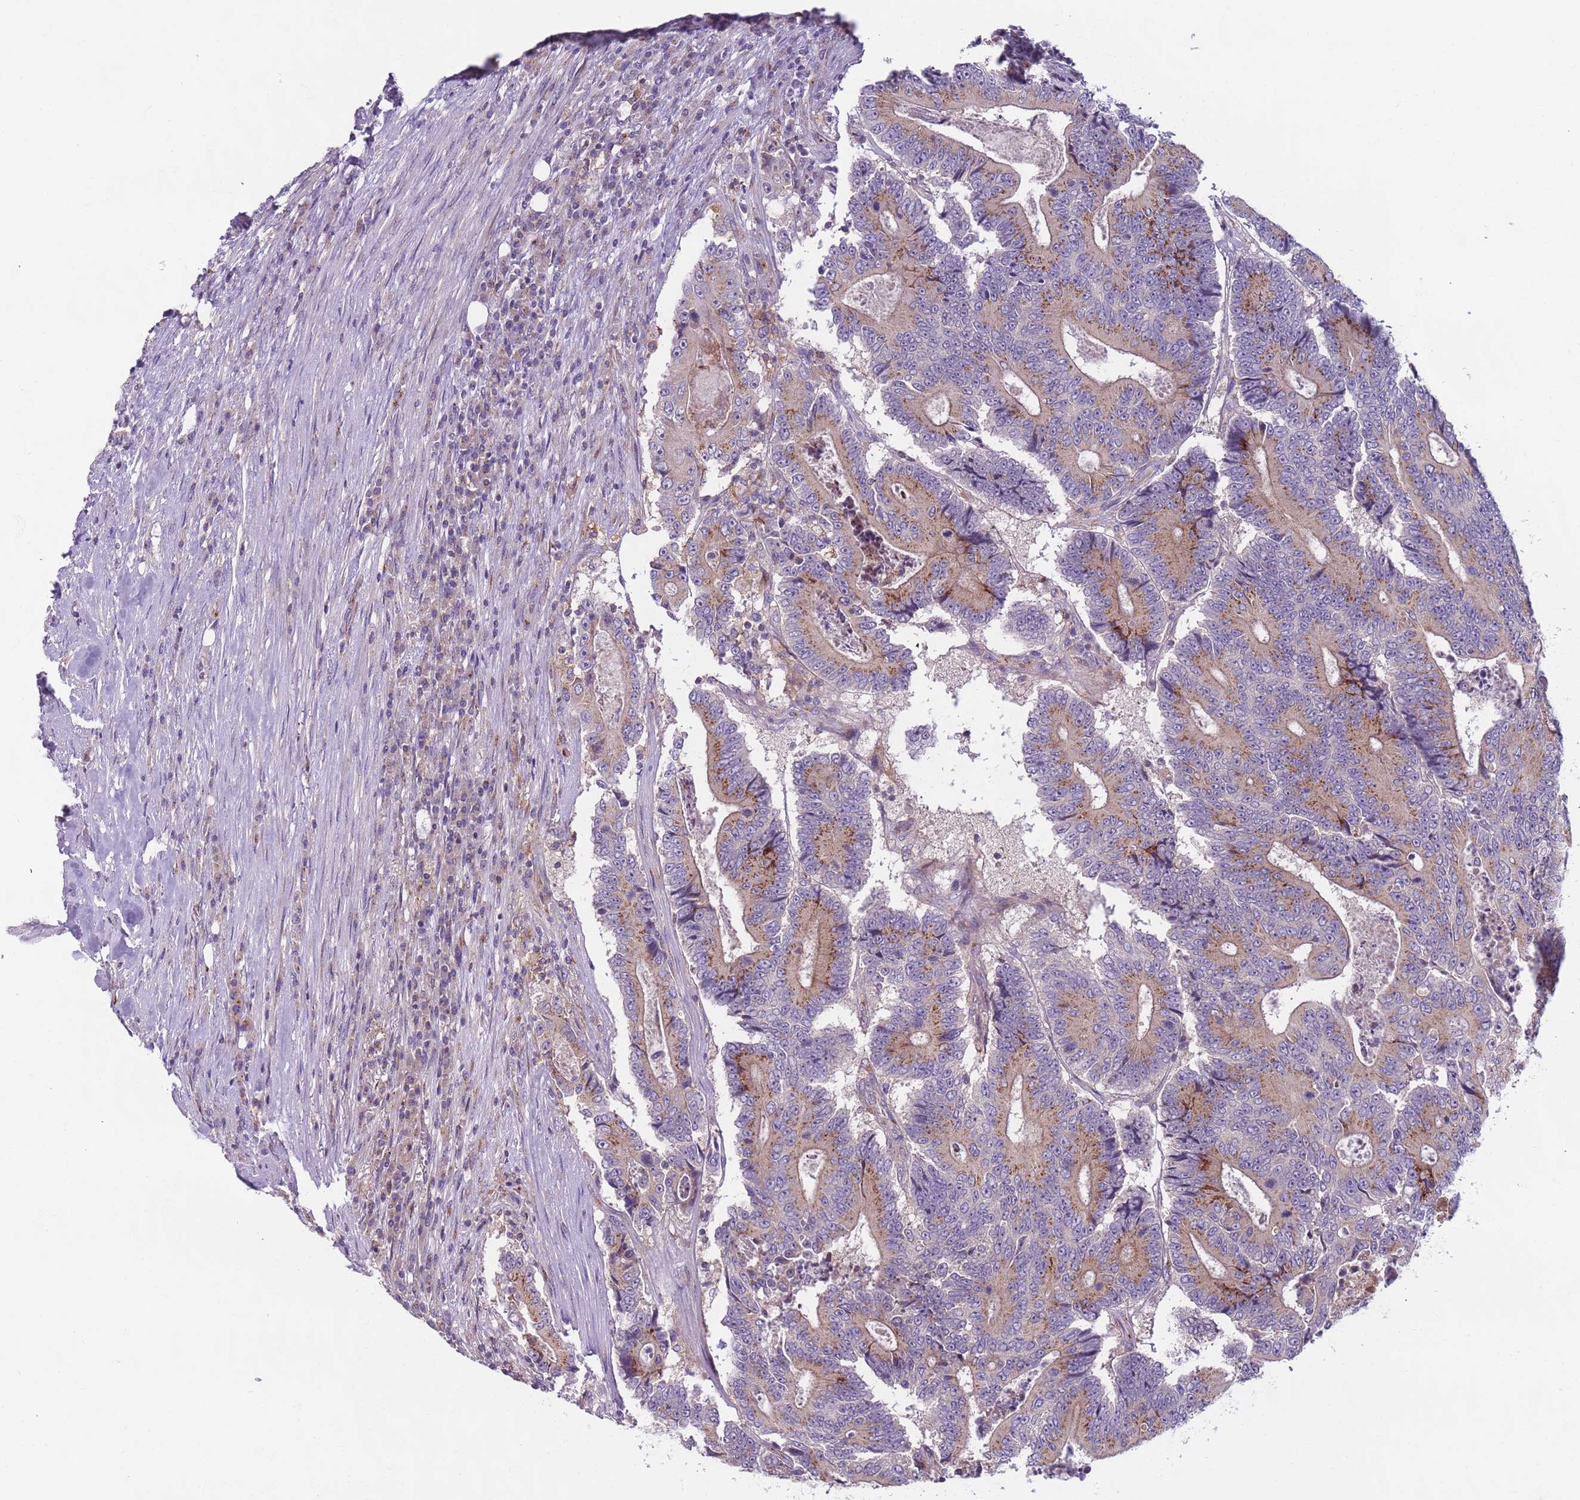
{"staining": {"intensity": "moderate", "quantity": "<25%", "location": "cytoplasmic/membranous"}, "tissue": "colorectal cancer", "cell_type": "Tumor cells", "image_type": "cancer", "snomed": [{"axis": "morphology", "description": "Adenocarcinoma, NOS"}, {"axis": "topography", "description": "Colon"}], "caption": "Moderate cytoplasmic/membranous staining is seen in about <25% of tumor cells in colorectal cancer. (Stains: DAB in brown, nuclei in blue, Microscopy: brightfield microscopy at high magnification).", "gene": "AKTIP", "patient": {"sex": "male", "age": 83}}